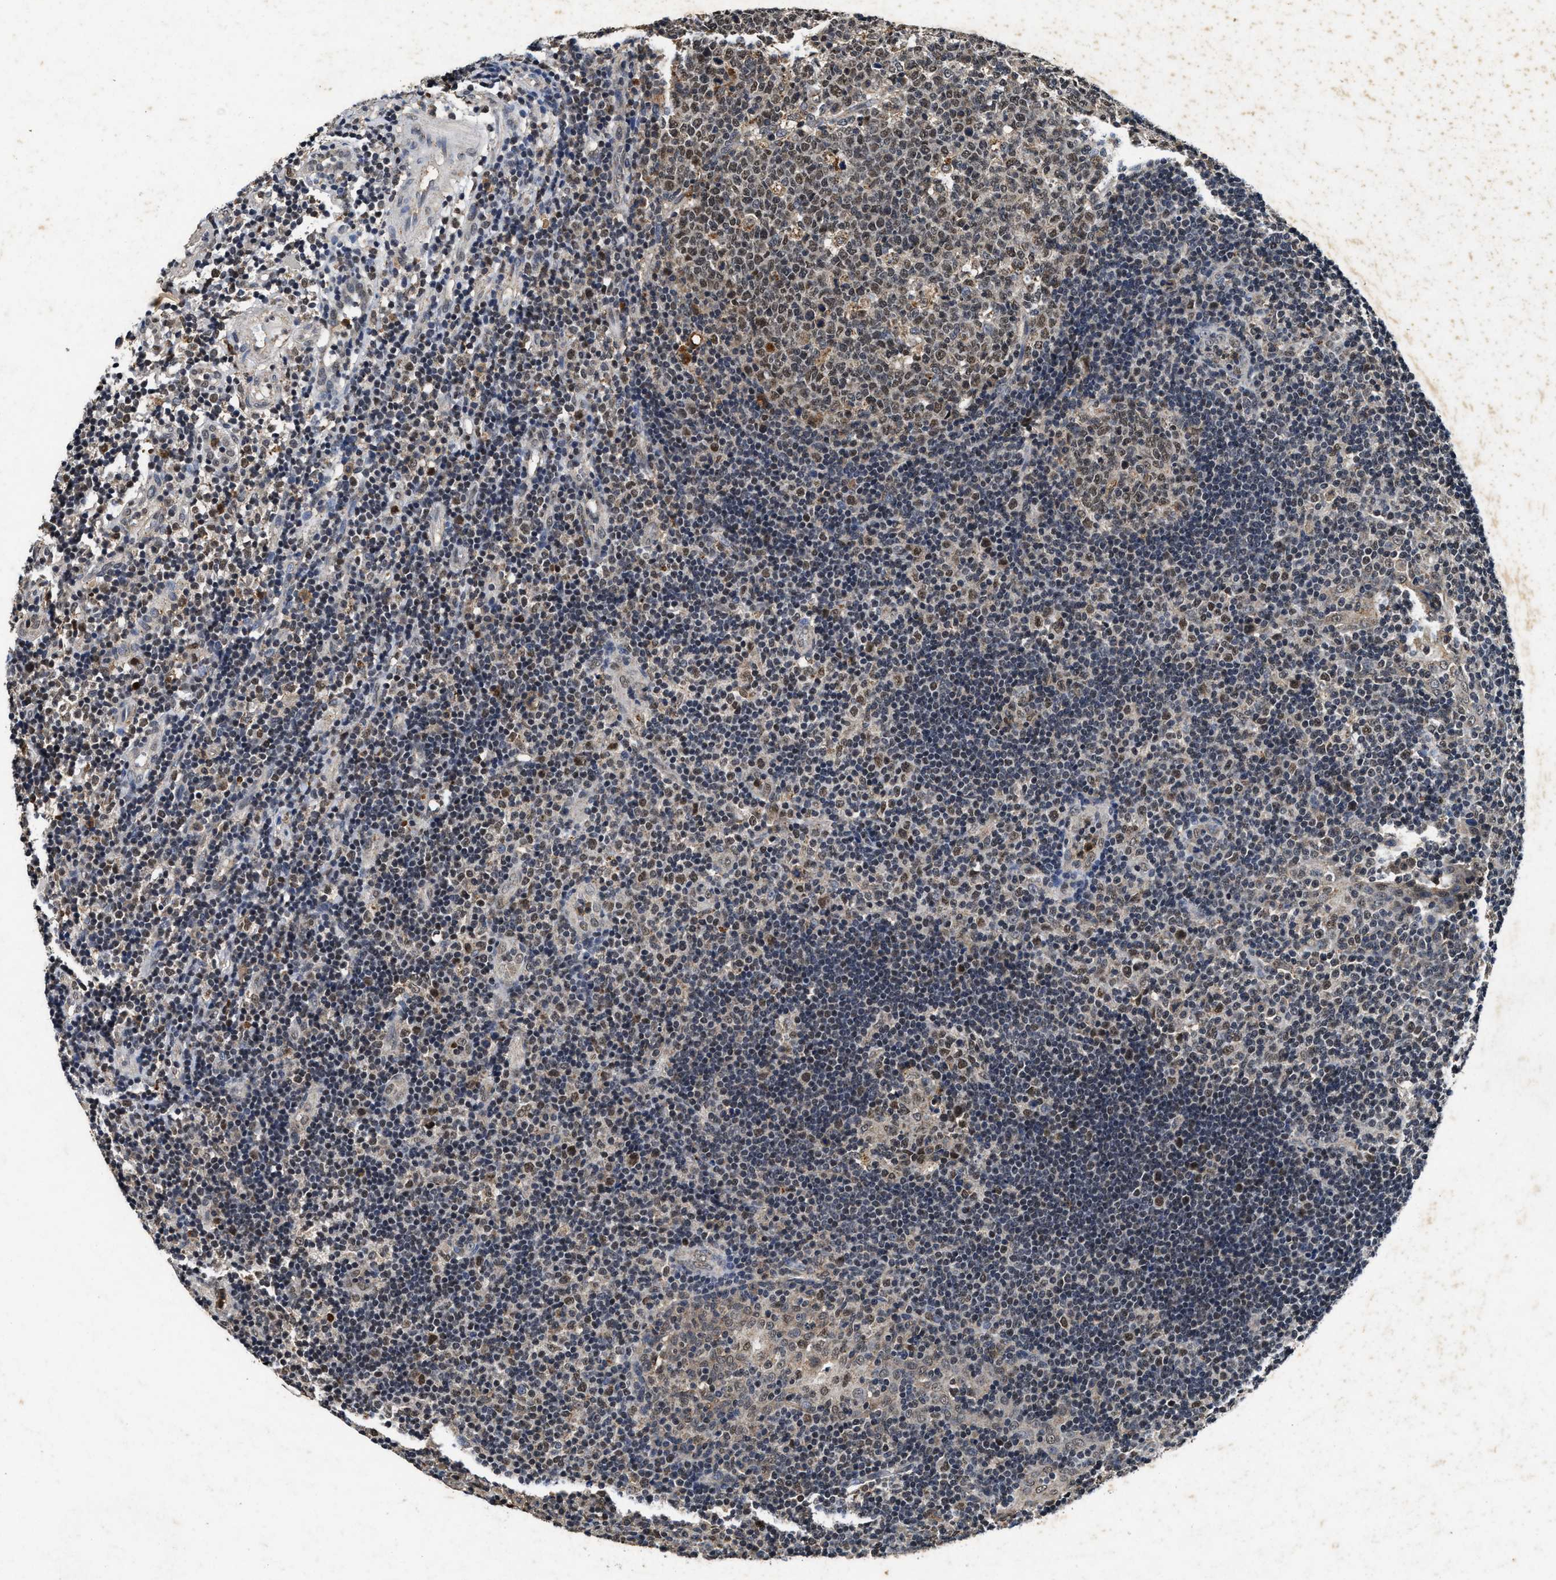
{"staining": {"intensity": "weak", "quantity": ">75%", "location": "nuclear"}, "tissue": "tonsil", "cell_type": "Germinal center cells", "image_type": "normal", "snomed": [{"axis": "morphology", "description": "Normal tissue, NOS"}, {"axis": "topography", "description": "Tonsil"}], "caption": "Immunohistochemistry (IHC) histopathology image of benign tonsil stained for a protein (brown), which reveals low levels of weak nuclear staining in approximately >75% of germinal center cells.", "gene": "ACOX1", "patient": {"sex": "female", "age": 40}}